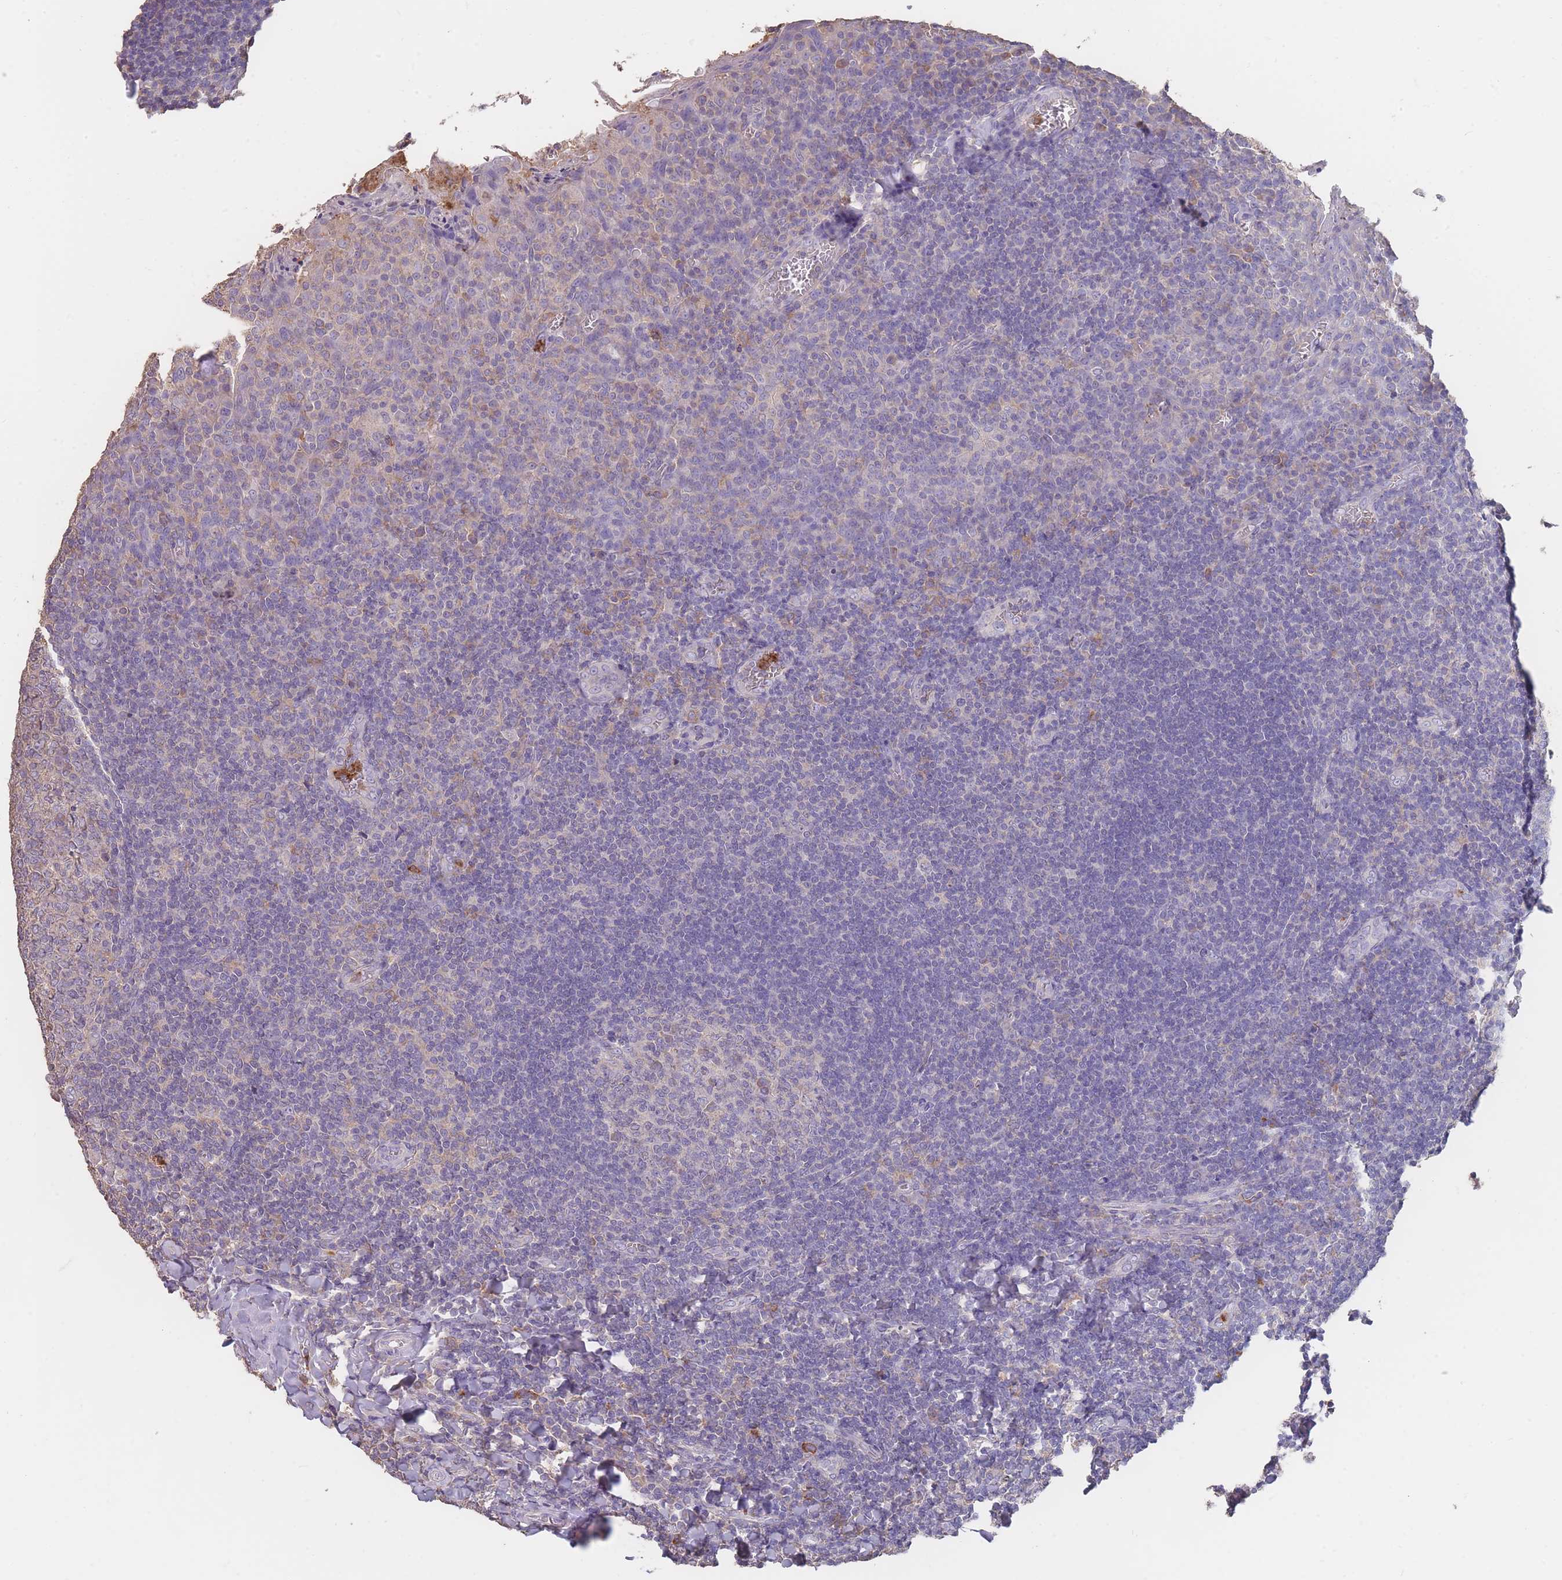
{"staining": {"intensity": "negative", "quantity": "none", "location": "none"}, "tissue": "tonsil", "cell_type": "Germinal center cells", "image_type": "normal", "snomed": [{"axis": "morphology", "description": "Normal tissue, NOS"}, {"axis": "topography", "description": "Tonsil"}], "caption": "IHC histopathology image of unremarkable tonsil: human tonsil stained with DAB shows no significant protein positivity in germinal center cells. The staining was performed using DAB to visualize the protein expression in brown, while the nuclei were stained in blue with hematoxylin (Magnification: 20x).", "gene": "CLEC12A", "patient": {"sex": "male", "age": 27}}